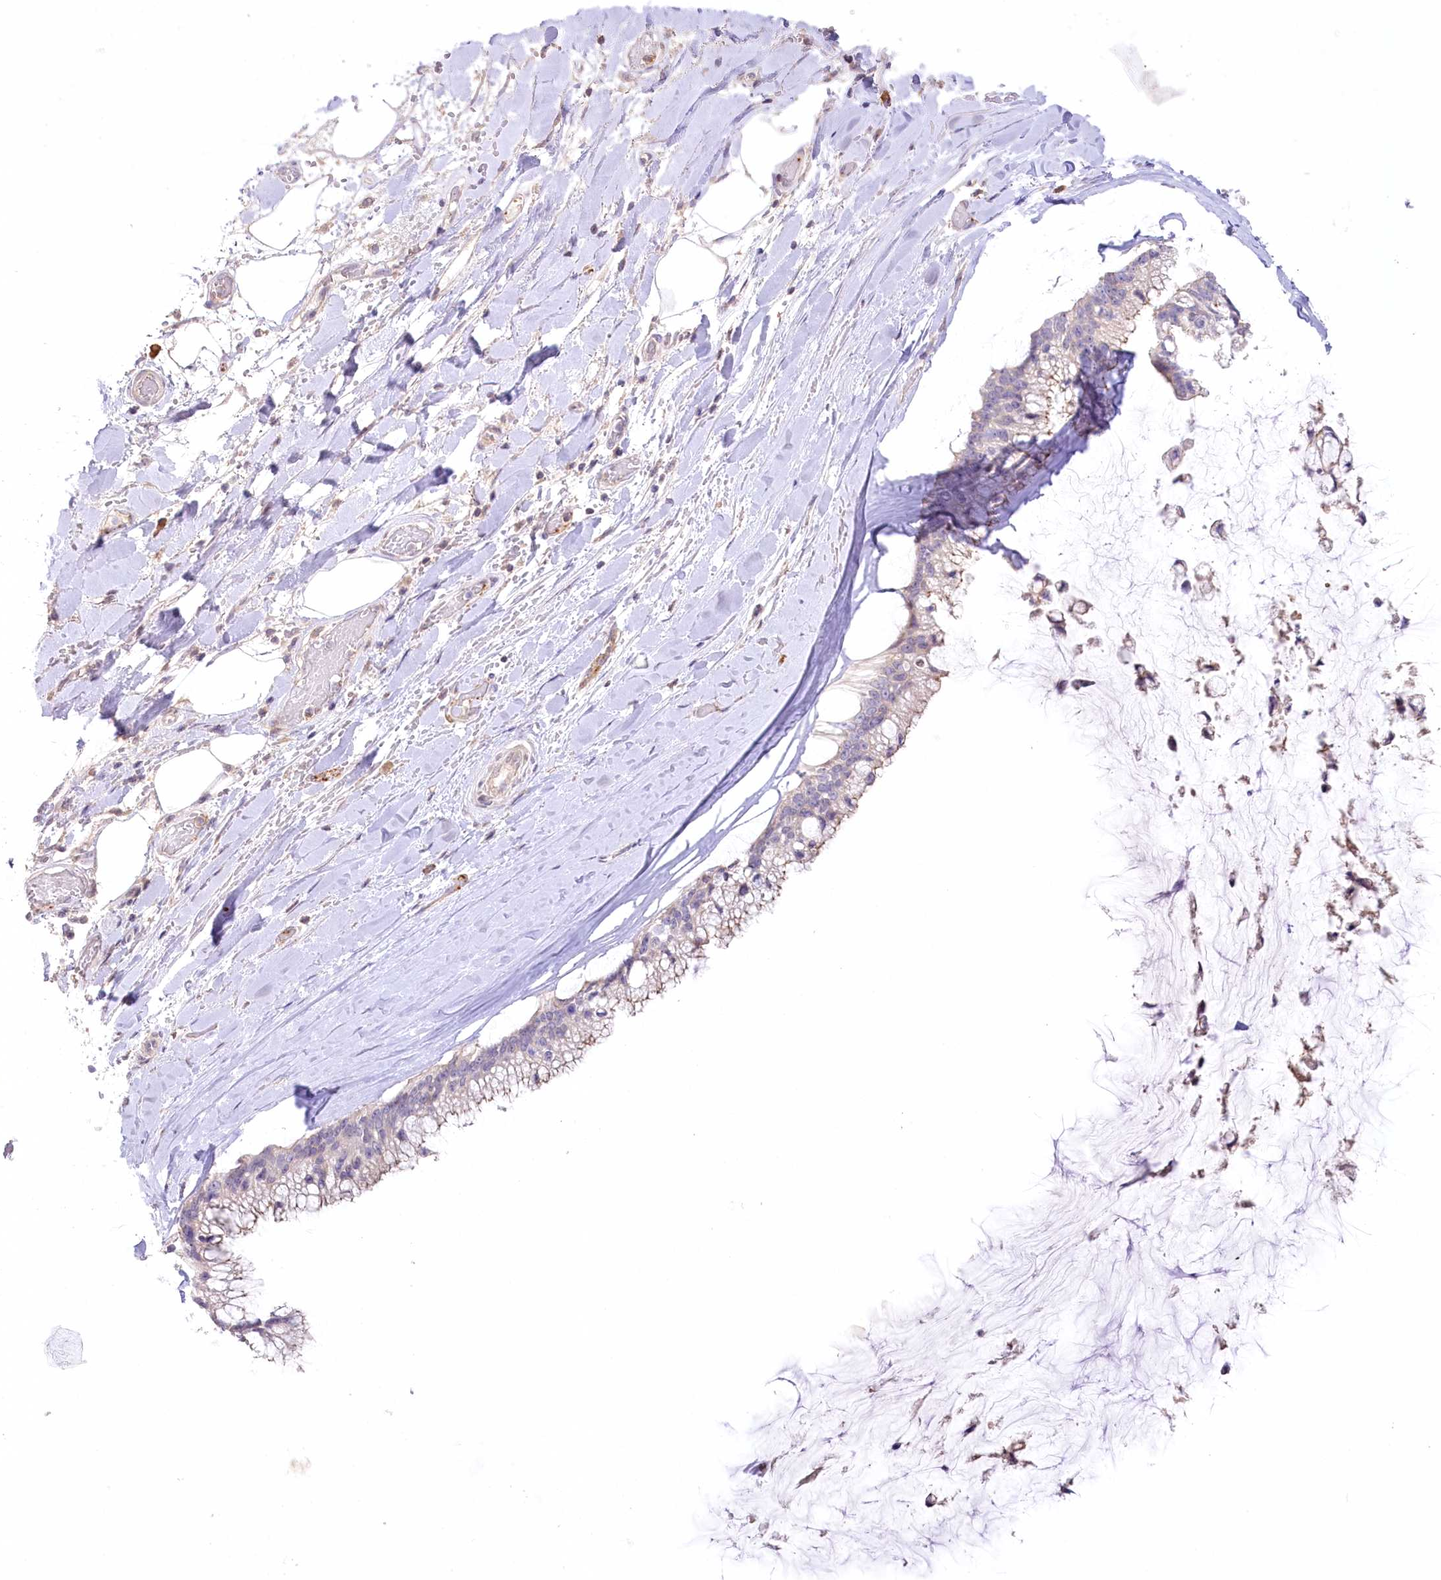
{"staining": {"intensity": "negative", "quantity": "none", "location": "none"}, "tissue": "ovarian cancer", "cell_type": "Tumor cells", "image_type": "cancer", "snomed": [{"axis": "morphology", "description": "Cystadenocarcinoma, mucinous, NOS"}, {"axis": "topography", "description": "Ovary"}], "caption": "Tumor cells show no significant positivity in ovarian cancer (mucinous cystadenocarcinoma).", "gene": "SLC6A11", "patient": {"sex": "female", "age": 39}}